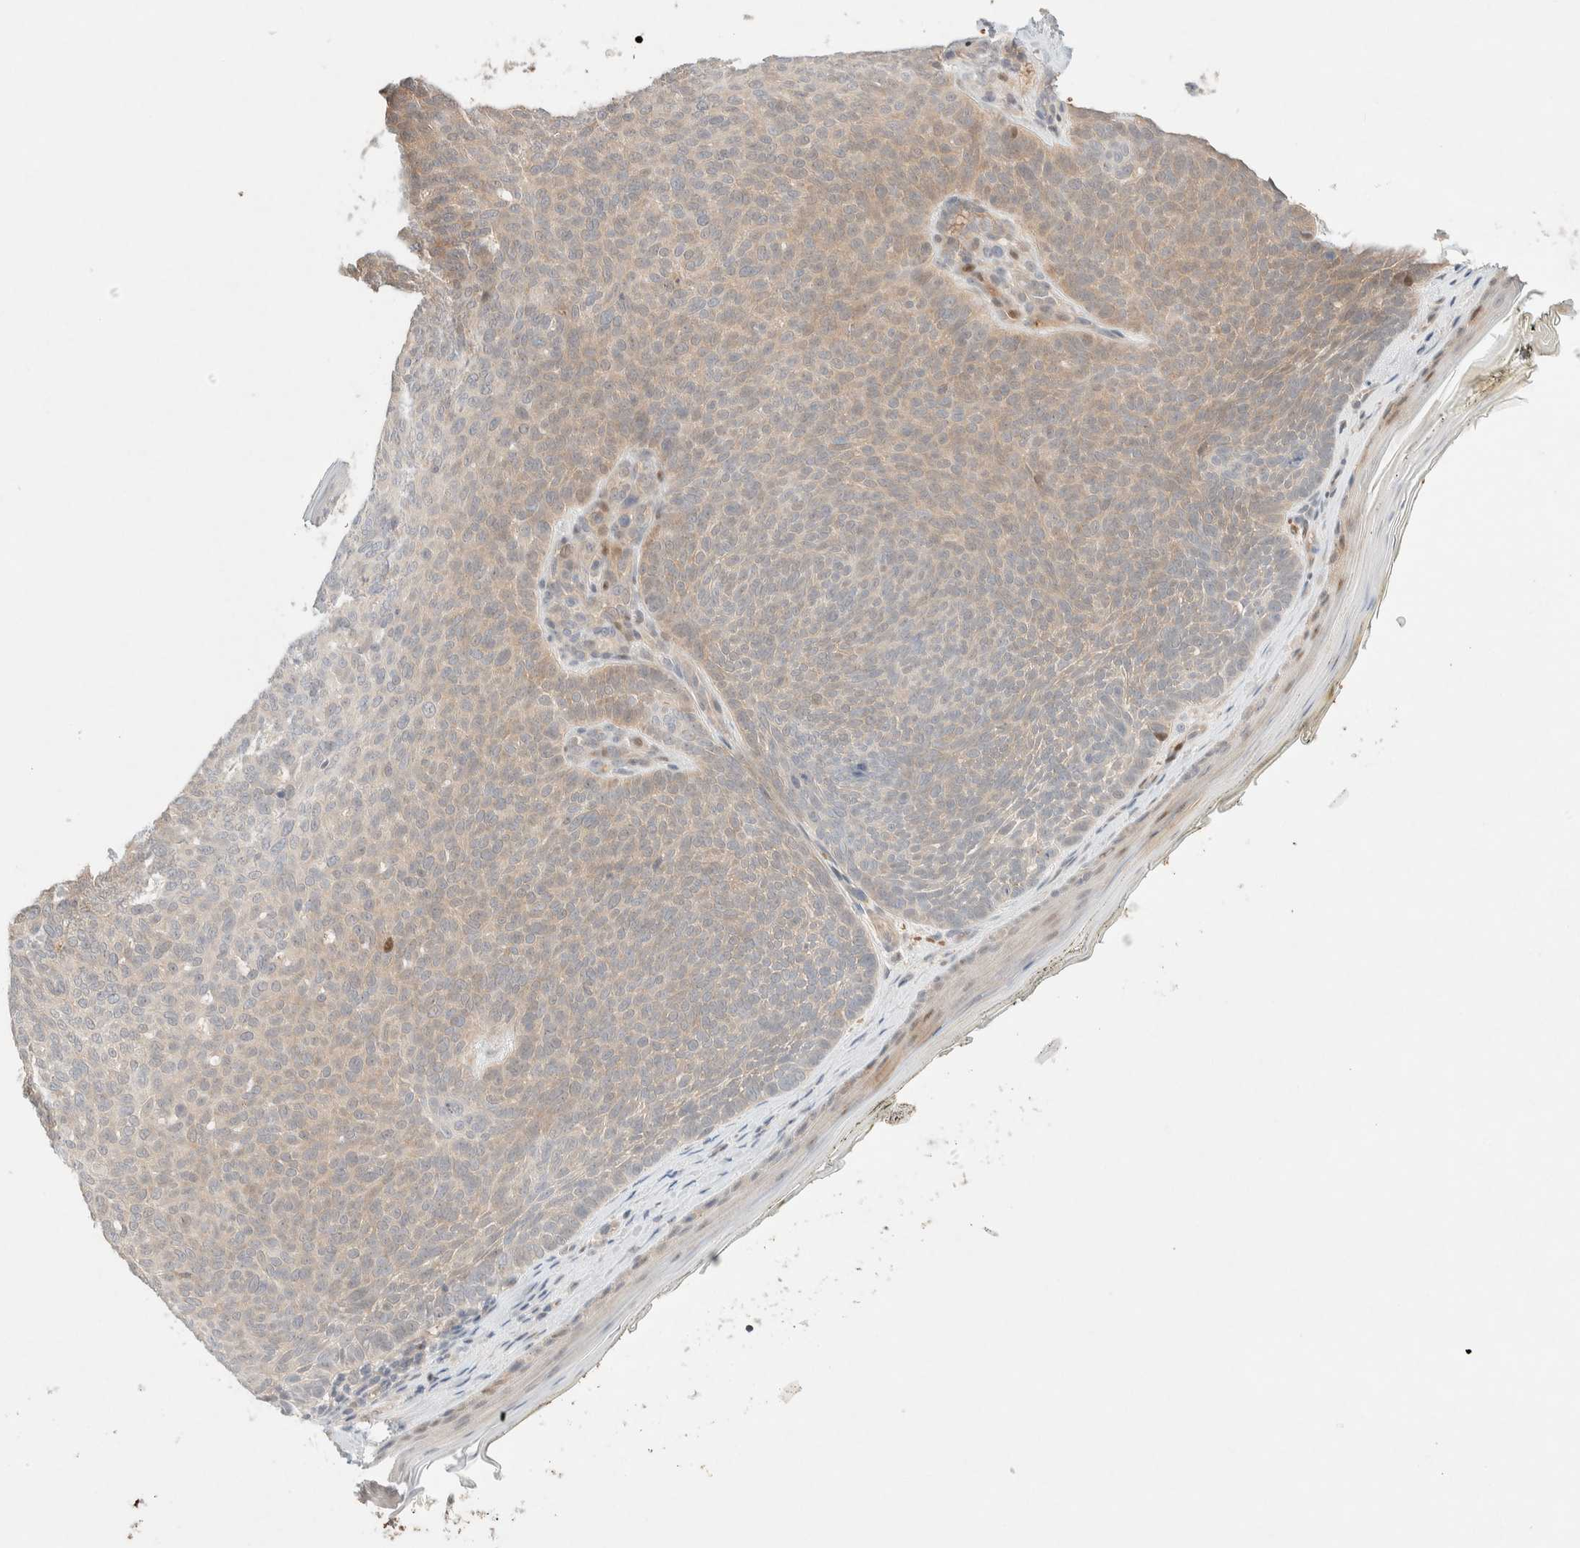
{"staining": {"intensity": "weak", "quantity": "25%-75%", "location": "cytoplasmic/membranous,nuclear"}, "tissue": "skin cancer", "cell_type": "Tumor cells", "image_type": "cancer", "snomed": [{"axis": "morphology", "description": "Basal cell carcinoma"}, {"axis": "topography", "description": "Skin"}], "caption": "Skin cancer stained for a protein demonstrates weak cytoplasmic/membranous and nuclear positivity in tumor cells.", "gene": "CHKA", "patient": {"sex": "male", "age": 61}}